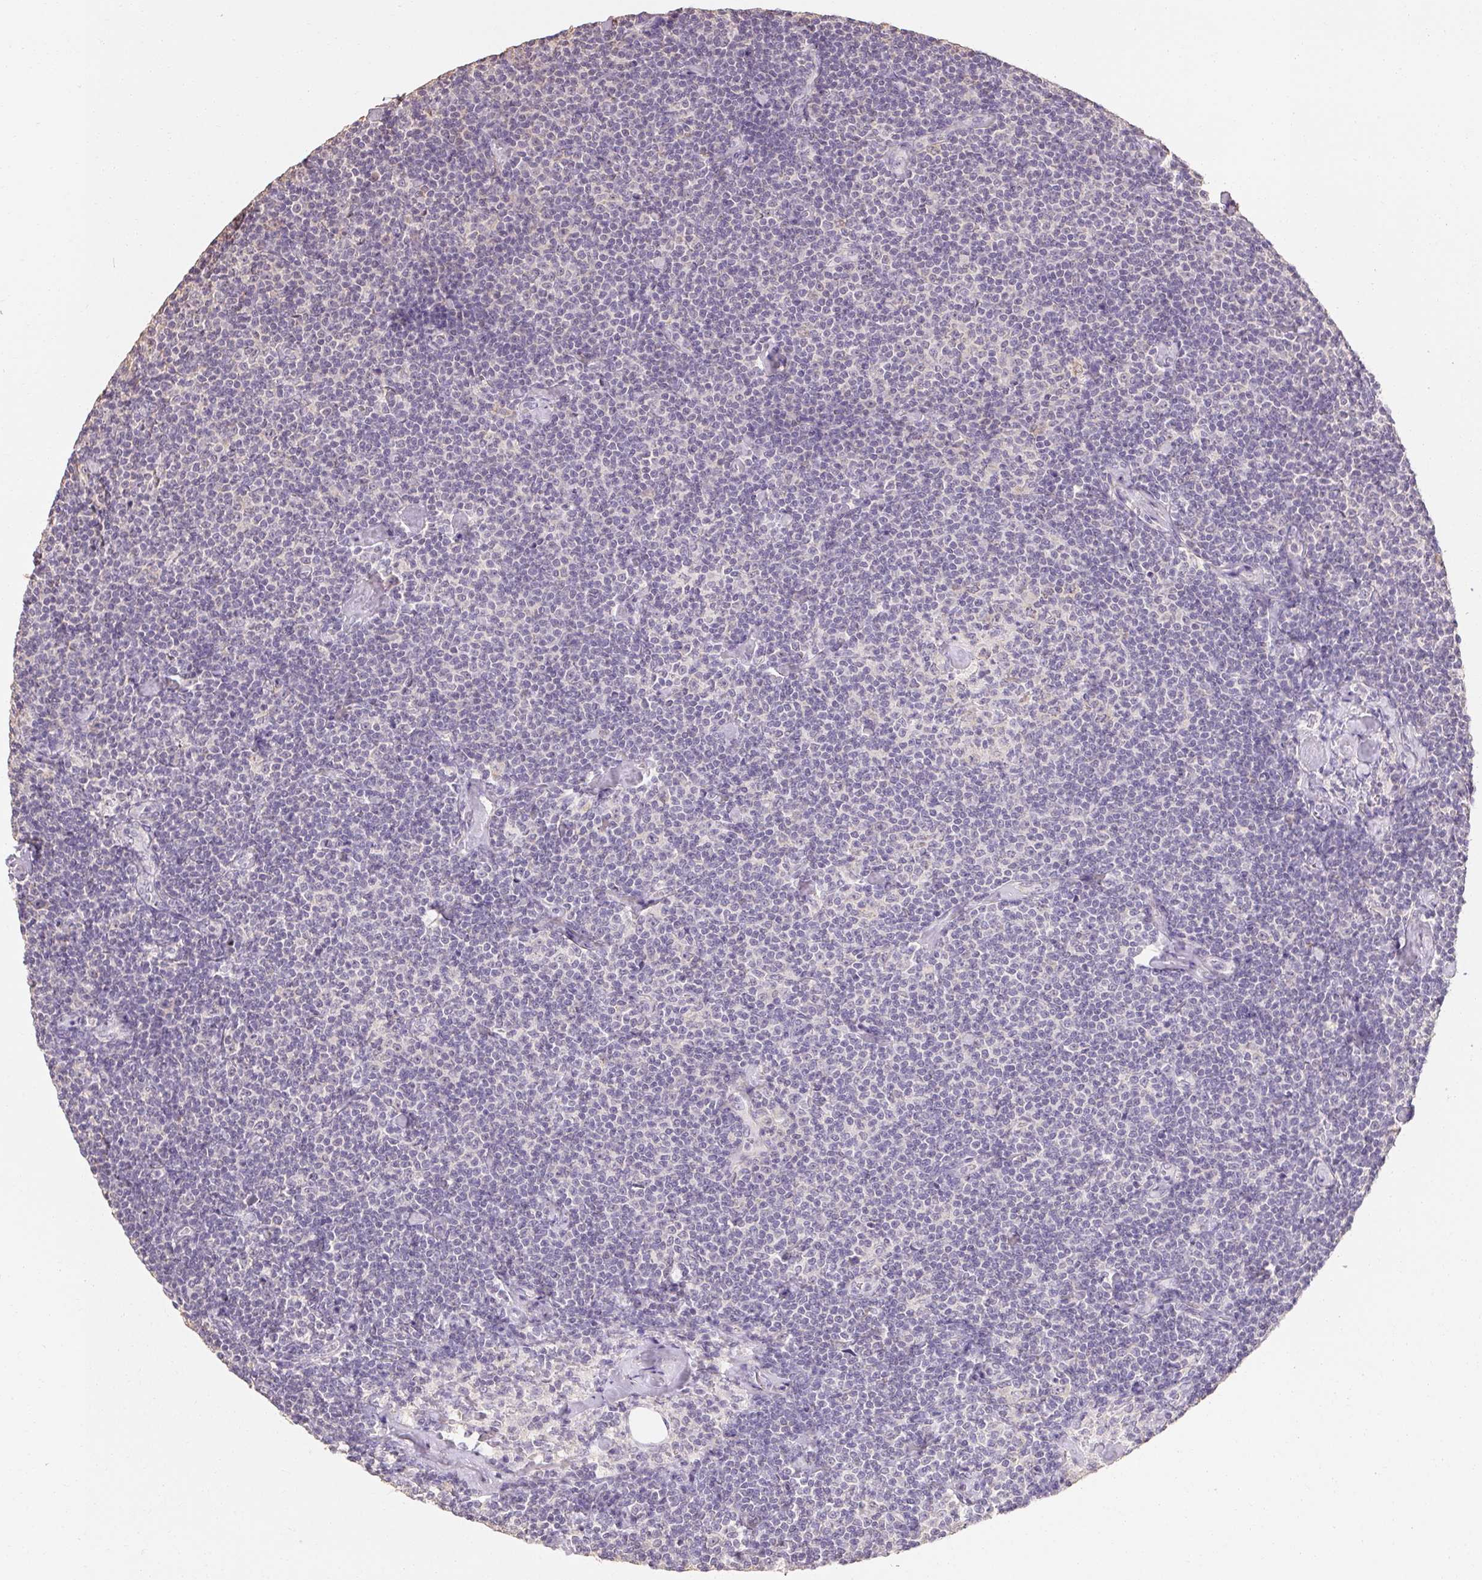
{"staining": {"intensity": "negative", "quantity": "none", "location": "none"}, "tissue": "lymphoma", "cell_type": "Tumor cells", "image_type": "cancer", "snomed": [{"axis": "morphology", "description": "Malignant lymphoma, non-Hodgkin's type, Low grade"}, {"axis": "topography", "description": "Lymph node"}], "caption": "This is an IHC histopathology image of human low-grade malignant lymphoma, non-Hodgkin's type. There is no positivity in tumor cells.", "gene": "MAP7D2", "patient": {"sex": "male", "age": 81}}